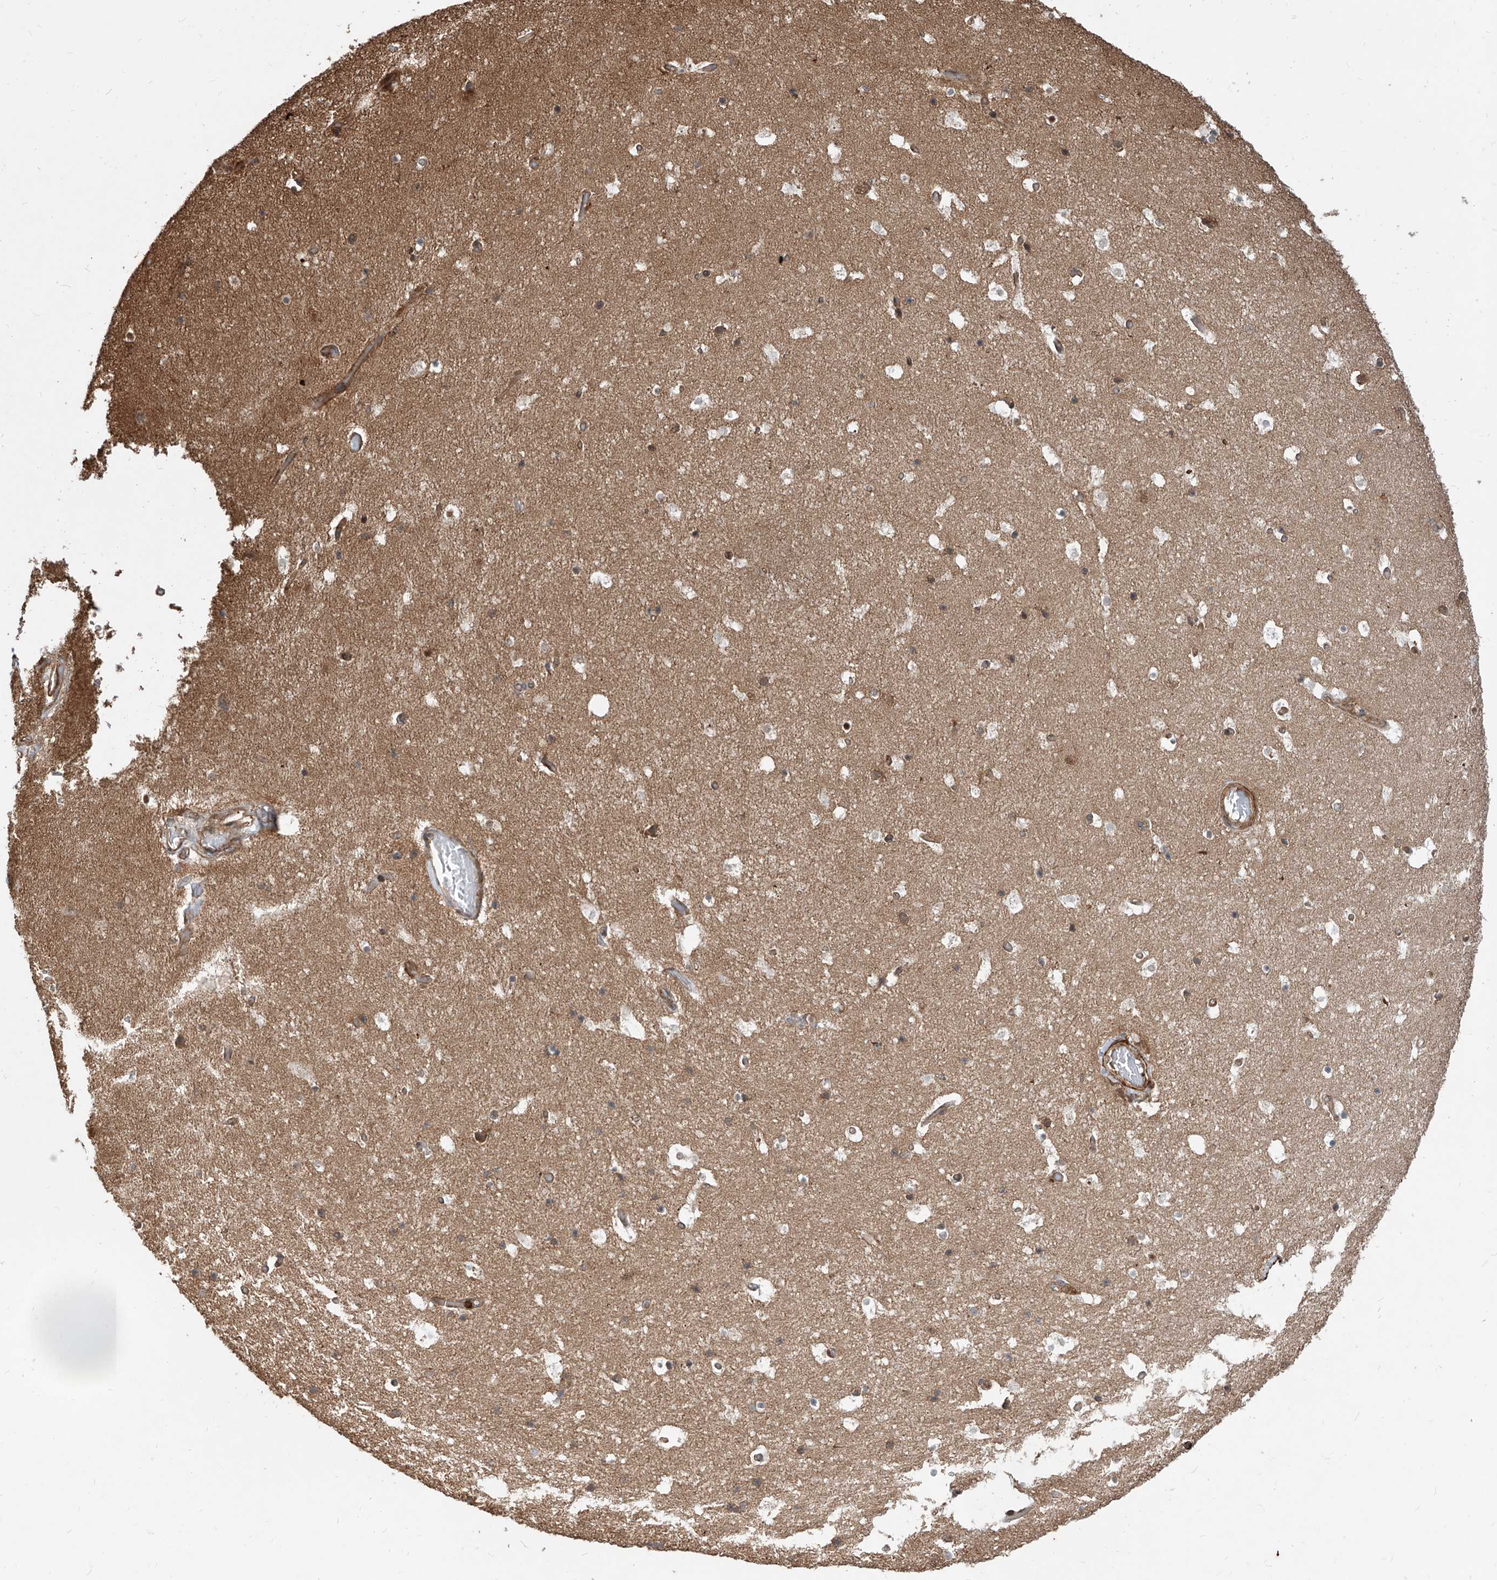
{"staining": {"intensity": "moderate", "quantity": "25%-75%", "location": "cytoplasmic/membranous"}, "tissue": "hippocampus", "cell_type": "Glial cells", "image_type": "normal", "snomed": [{"axis": "morphology", "description": "Normal tissue, NOS"}, {"axis": "topography", "description": "Hippocampus"}], "caption": "DAB immunohistochemical staining of normal hippocampus exhibits moderate cytoplasmic/membranous protein staining in approximately 25%-75% of glial cells. The protein of interest is stained brown, and the nuclei are stained in blue (DAB (3,3'-diaminobenzidine) IHC with brightfield microscopy, high magnification).", "gene": "MAGED2", "patient": {"sex": "female", "age": 52}}